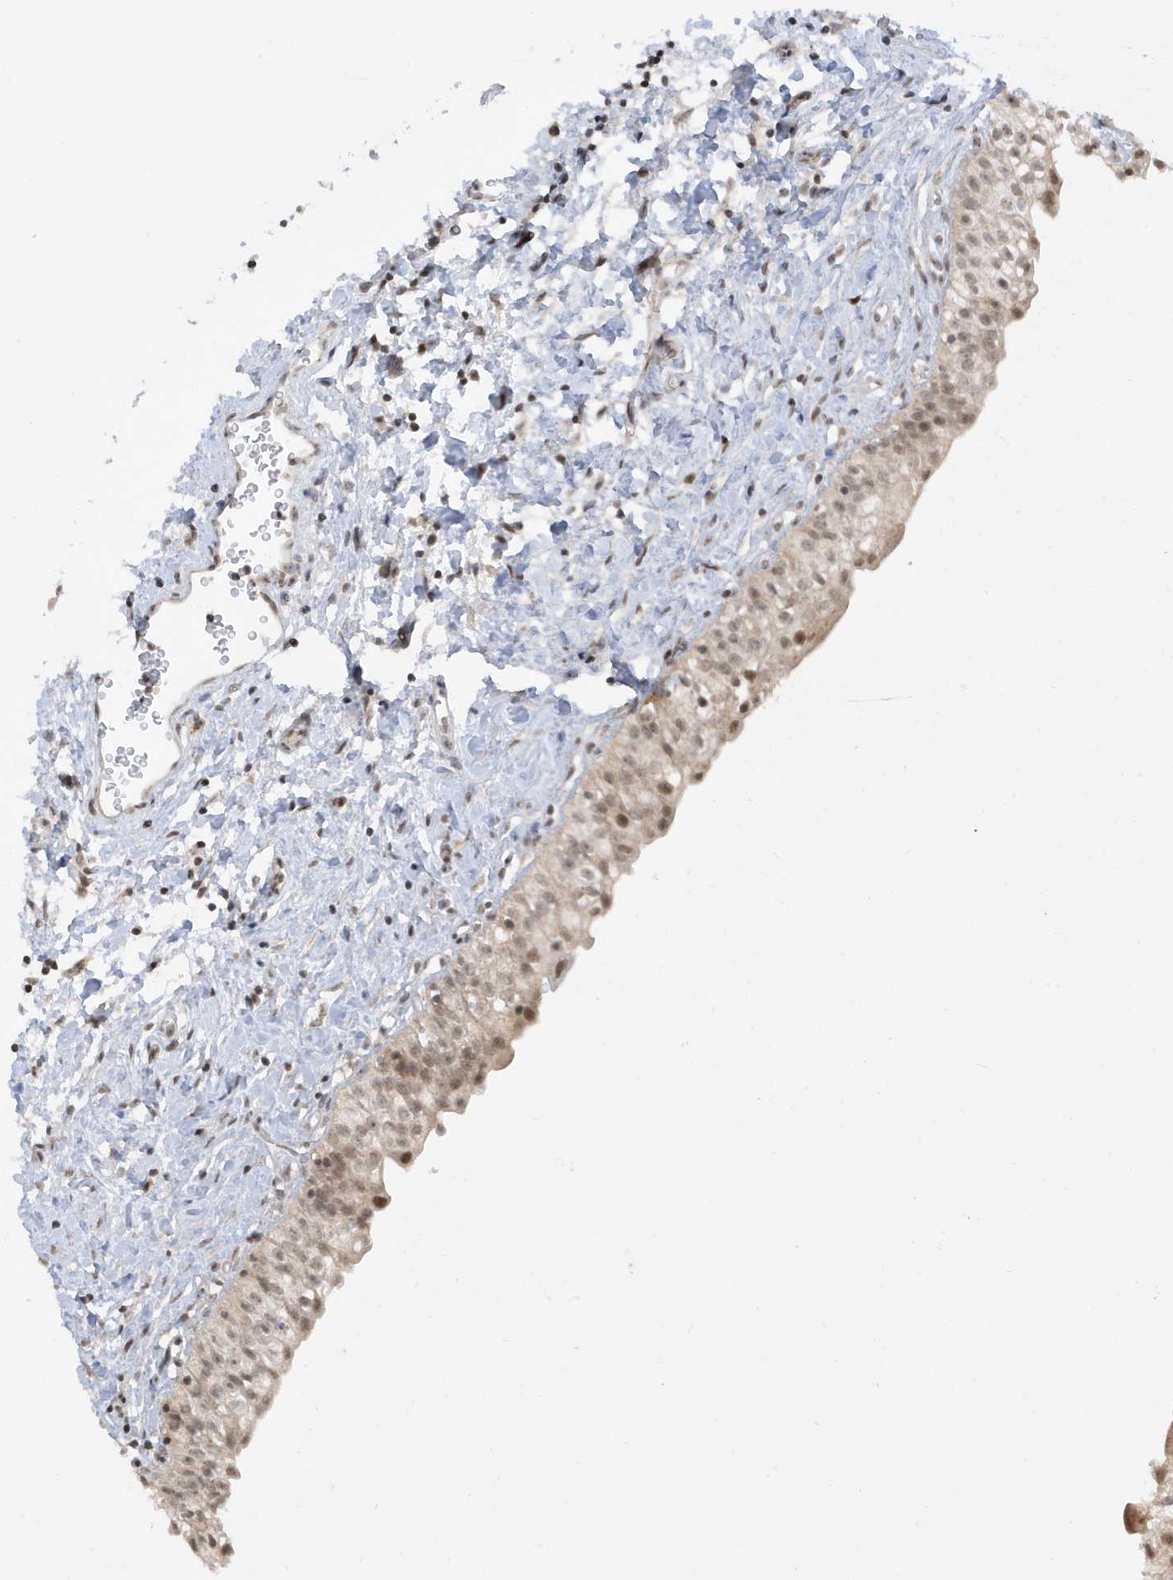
{"staining": {"intensity": "moderate", "quantity": ">75%", "location": "cytoplasmic/membranous,nuclear"}, "tissue": "urinary bladder", "cell_type": "Urothelial cells", "image_type": "normal", "snomed": [{"axis": "morphology", "description": "Normal tissue, NOS"}, {"axis": "topography", "description": "Urinary bladder"}], "caption": "The immunohistochemical stain highlights moderate cytoplasmic/membranous,nuclear positivity in urothelial cells of unremarkable urinary bladder. Immunohistochemistry stains the protein in brown and the nuclei are stained blue.", "gene": "TAB3", "patient": {"sex": "male", "age": 51}}